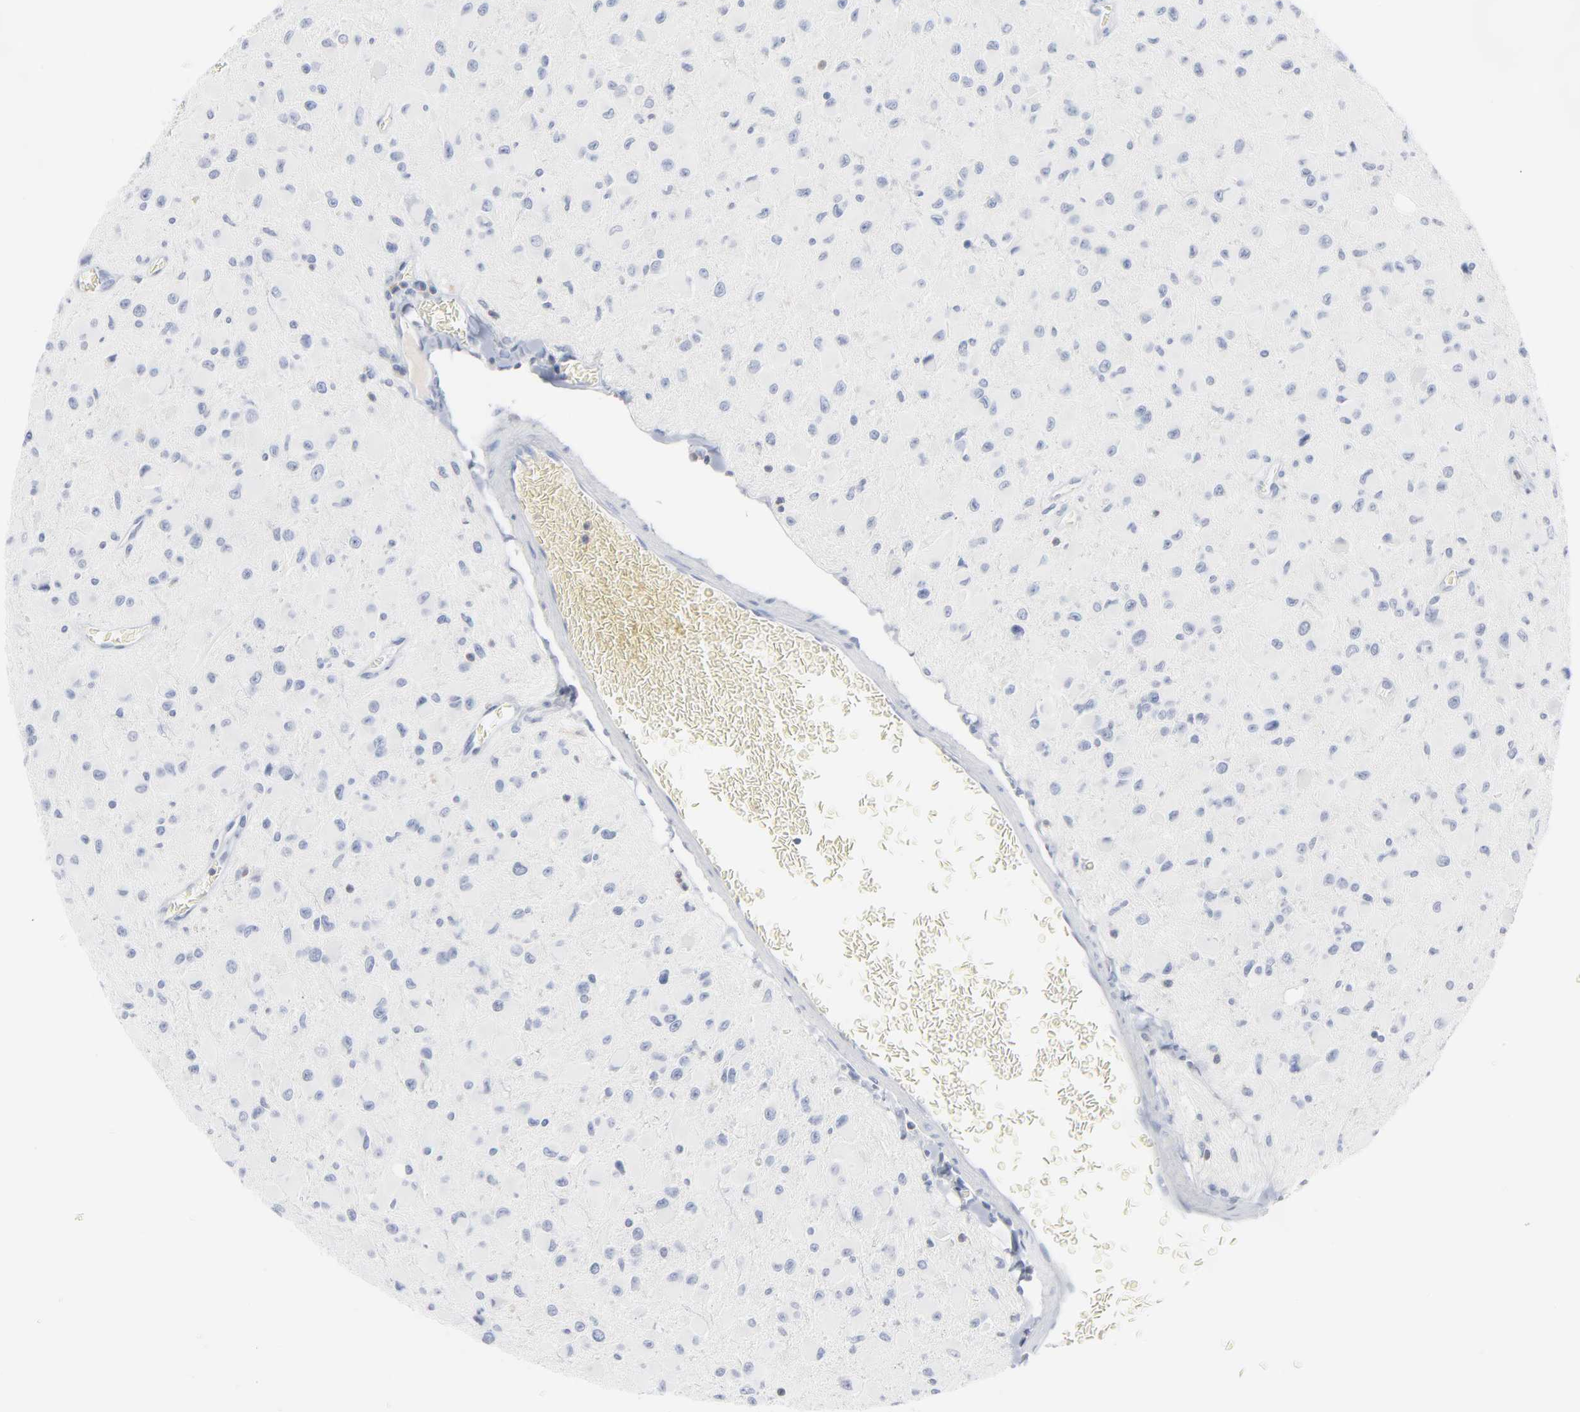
{"staining": {"intensity": "weak", "quantity": "<25%", "location": "cytoplasmic/membranous"}, "tissue": "glioma", "cell_type": "Tumor cells", "image_type": "cancer", "snomed": [{"axis": "morphology", "description": "Glioma, malignant, Low grade"}, {"axis": "topography", "description": "Brain"}], "caption": "Micrograph shows no significant protein positivity in tumor cells of low-grade glioma (malignant). The staining is performed using DAB (3,3'-diaminobenzidine) brown chromogen with nuclei counter-stained in using hematoxylin.", "gene": "PTK2B", "patient": {"sex": "male", "age": 42}}